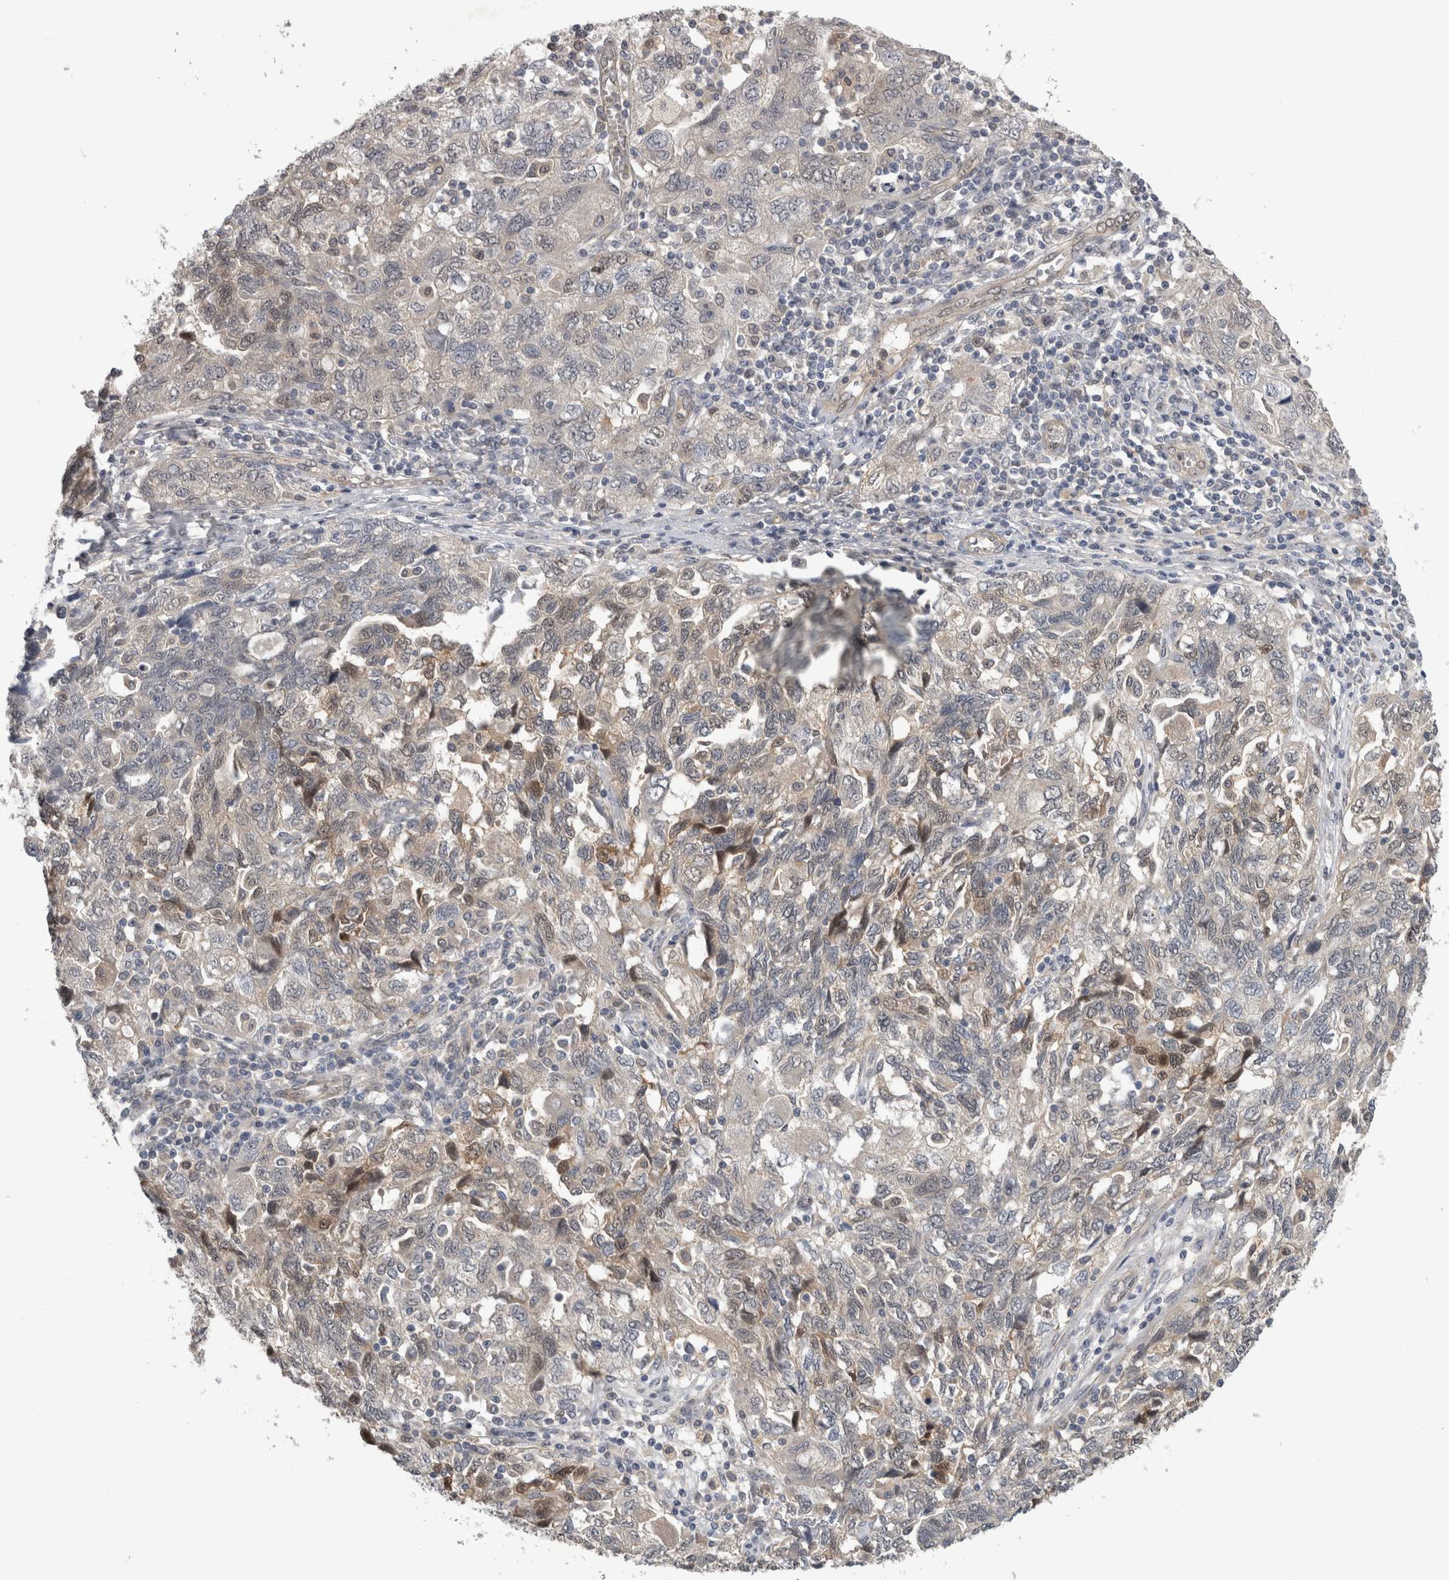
{"staining": {"intensity": "weak", "quantity": "<25%", "location": "nuclear"}, "tissue": "ovarian cancer", "cell_type": "Tumor cells", "image_type": "cancer", "snomed": [{"axis": "morphology", "description": "Carcinoma, NOS"}, {"axis": "morphology", "description": "Cystadenocarcinoma, serous, NOS"}, {"axis": "topography", "description": "Ovary"}], "caption": "Tumor cells show no significant protein positivity in ovarian cancer.", "gene": "NAPRT", "patient": {"sex": "female", "age": 69}}